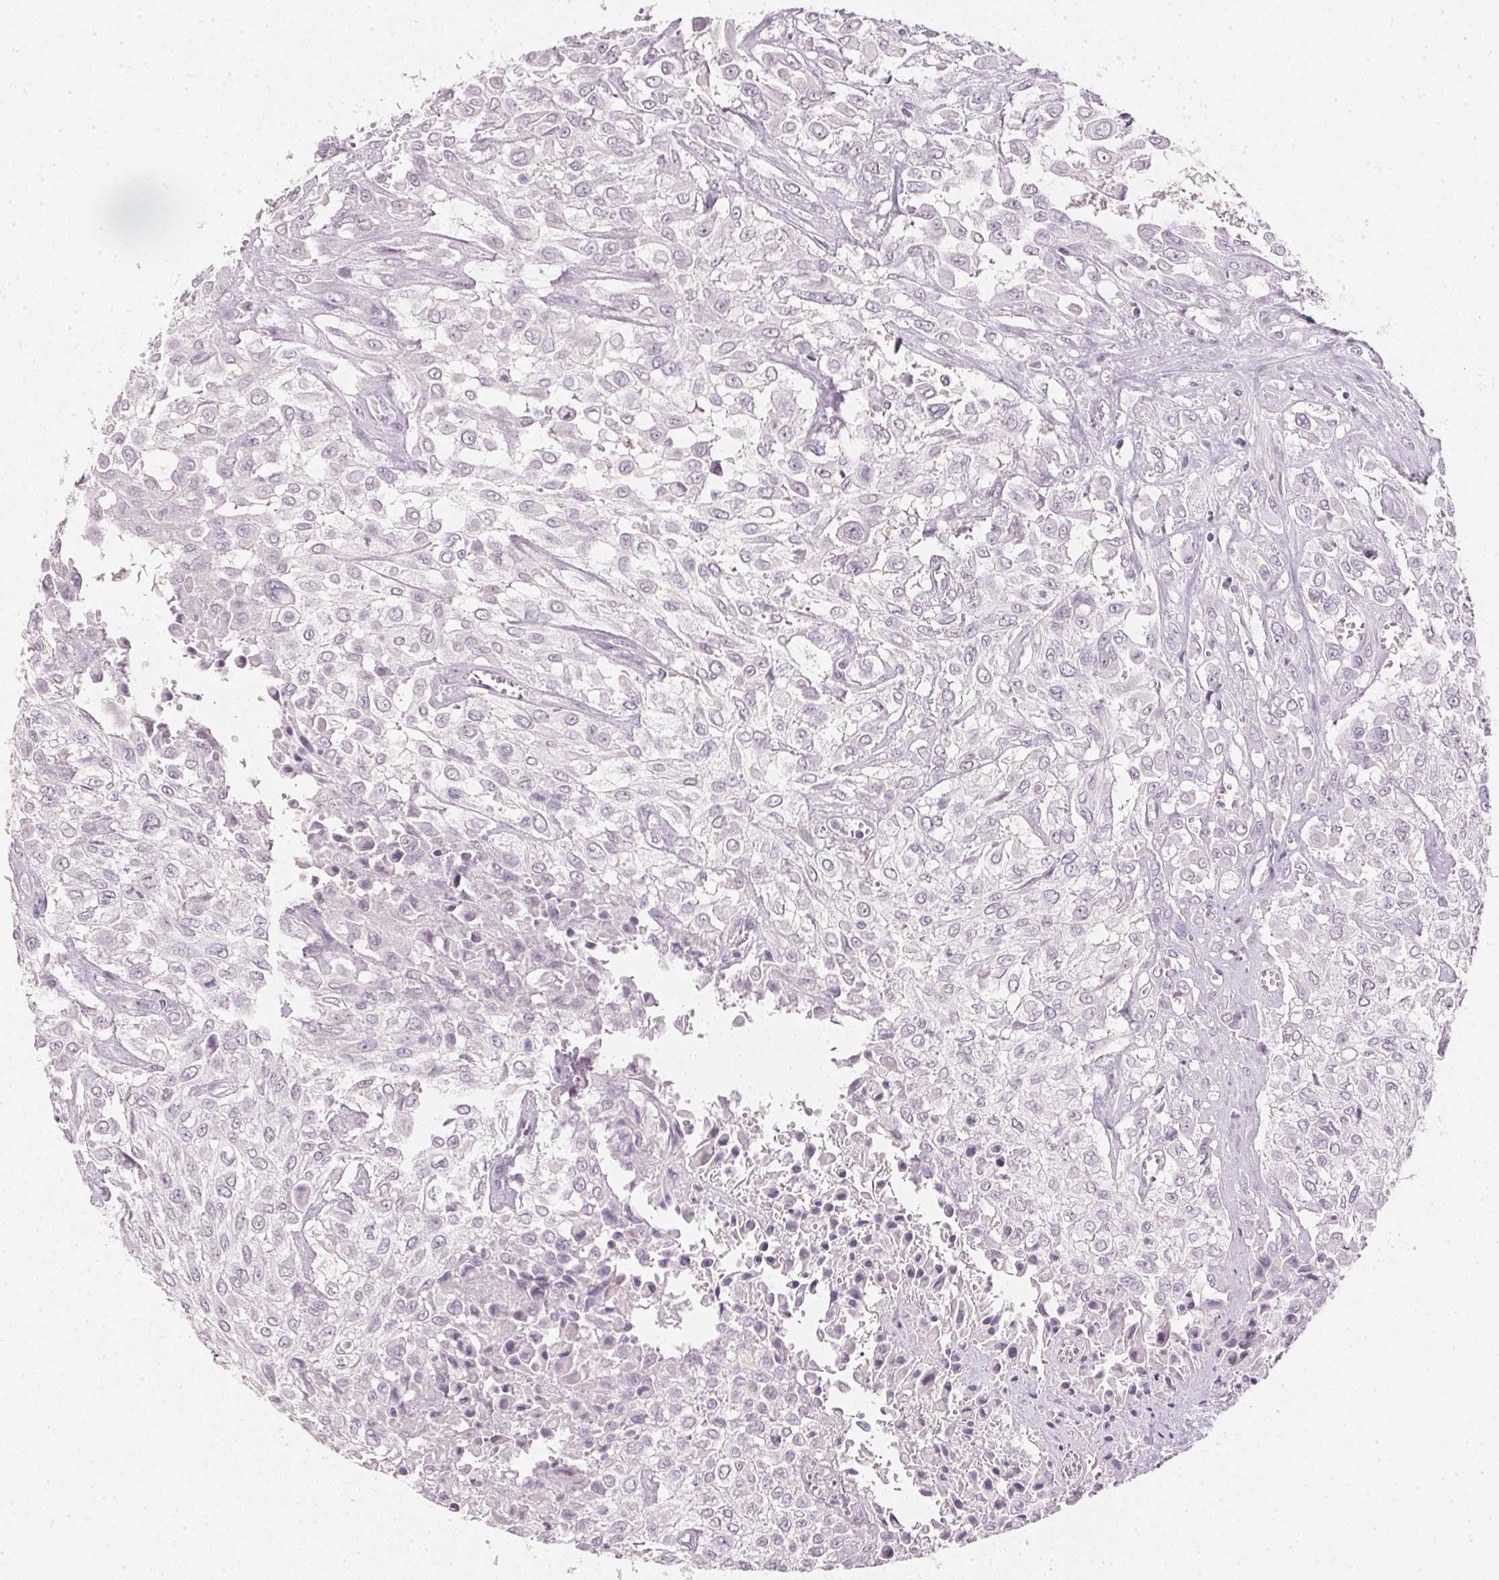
{"staining": {"intensity": "negative", "quantity": "none", "location": "none"}, "tissue": "urothelial cancer", "cell_type": "Tumor cells", "image_type": "cancer", "snomed": [{"axis": "morphology", "description": "Urothelial carcinoma, High grade"}, {"axis": "topography", "description": "Urinary bladder"}], "caption": "Tumor cells are negative for brown protein staining in urothelial cancer. Nuclei are stained in blue.", "gene": "IGFBP1", "patient": {"sex": "male", "age": 57}}